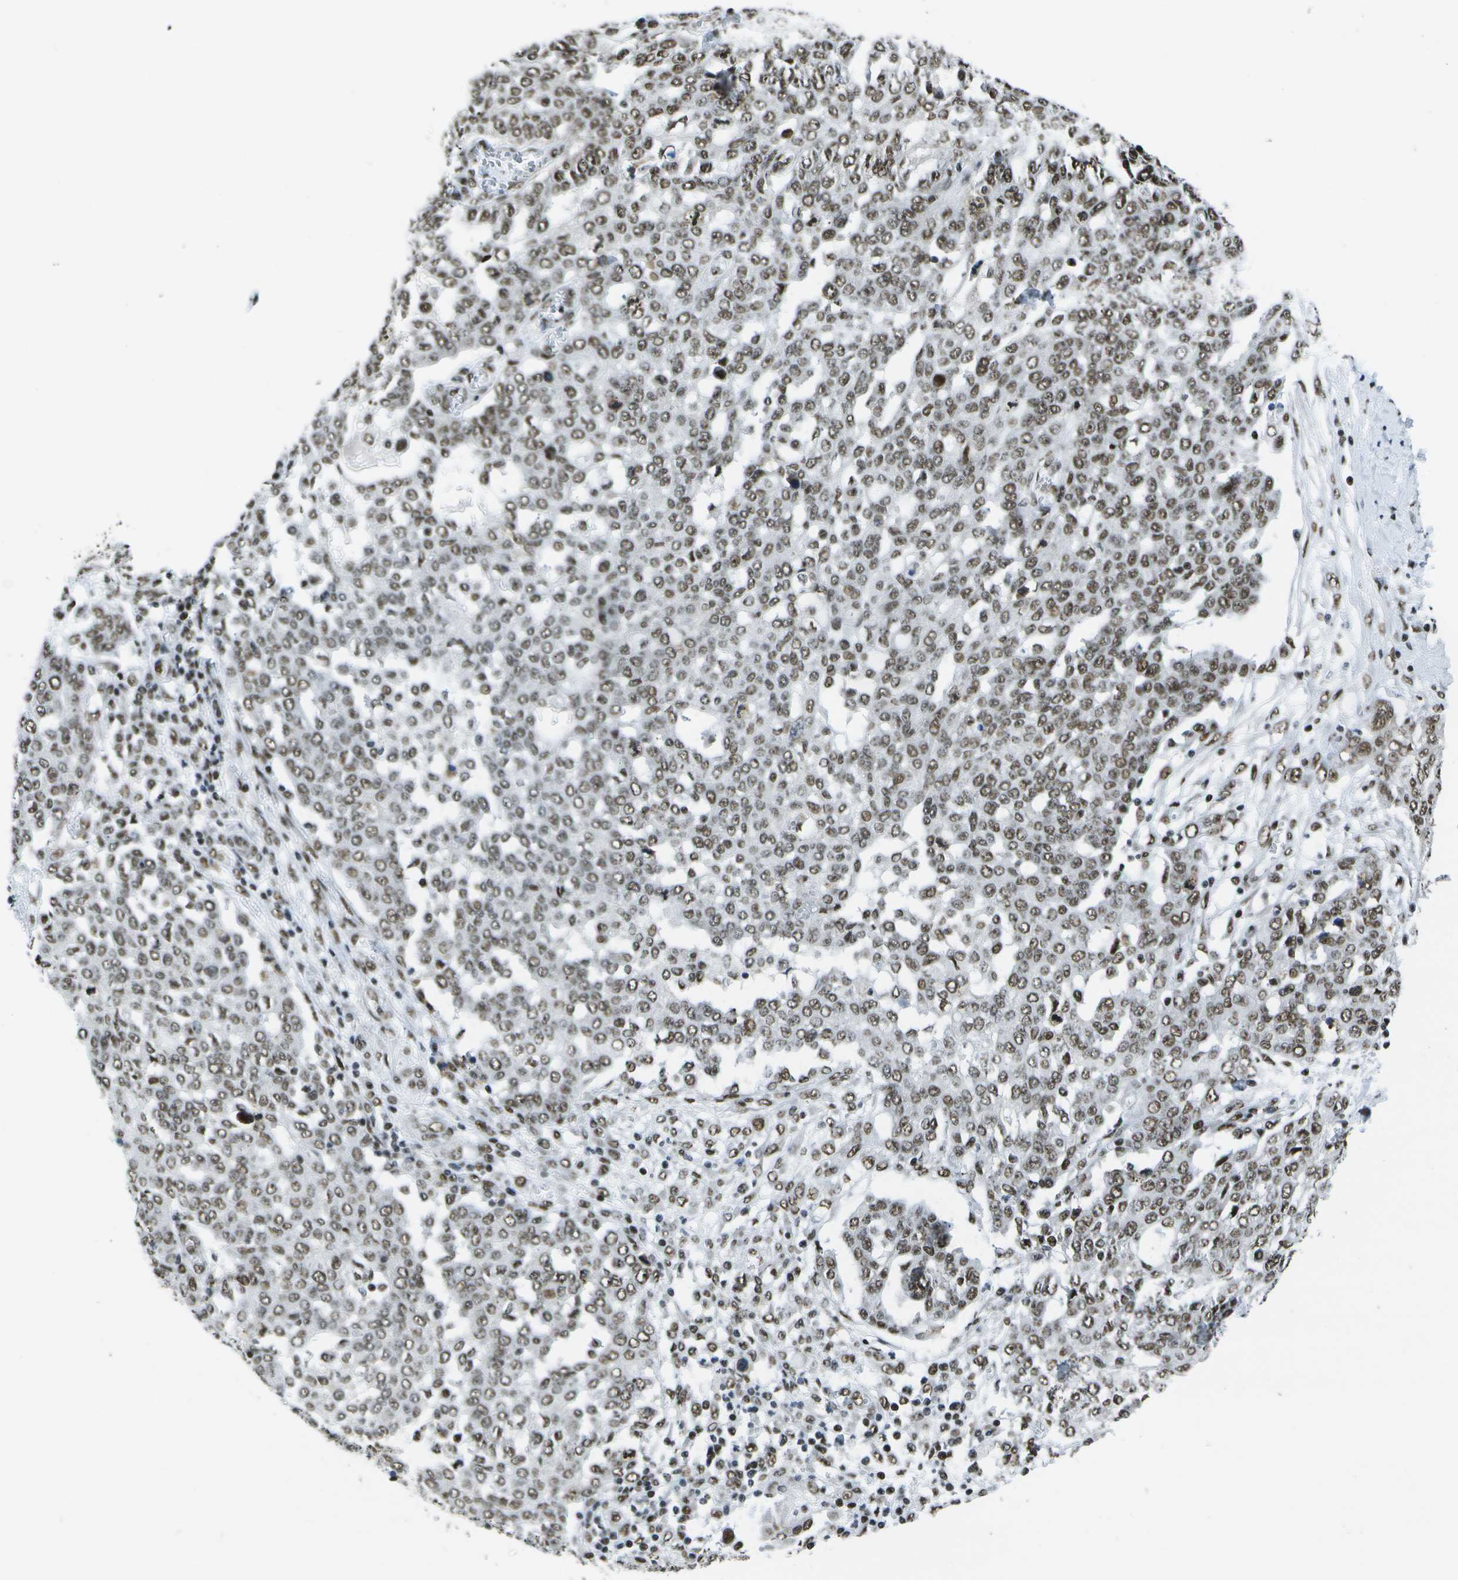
{"staining": {"intensity": "moderate", "quantity": ">75%", "location": "nuclear"}, "tissue": "ovarian cancer", "cell_type": "Tumor cells", "image_type": "cancer", "snomed": [{"axis": "morphology", "description": "Cystadenocarcinoma, serous, NOS"}, {"axis": "topography", "description": "Soft tissue"}, {"axis": "topography", "description": "Ovary"}], "caption": "This histopathology image displays serous cystadenocarcinoma (ovarian) stained with immunohistochemistry to label a protein in brown. The nuclear of tumor cells show moderate positivity for the protein. Nuclei are counter-stained blue.", "gene": "NSRP1", "patient": {"sex": "female", "age": 57}}